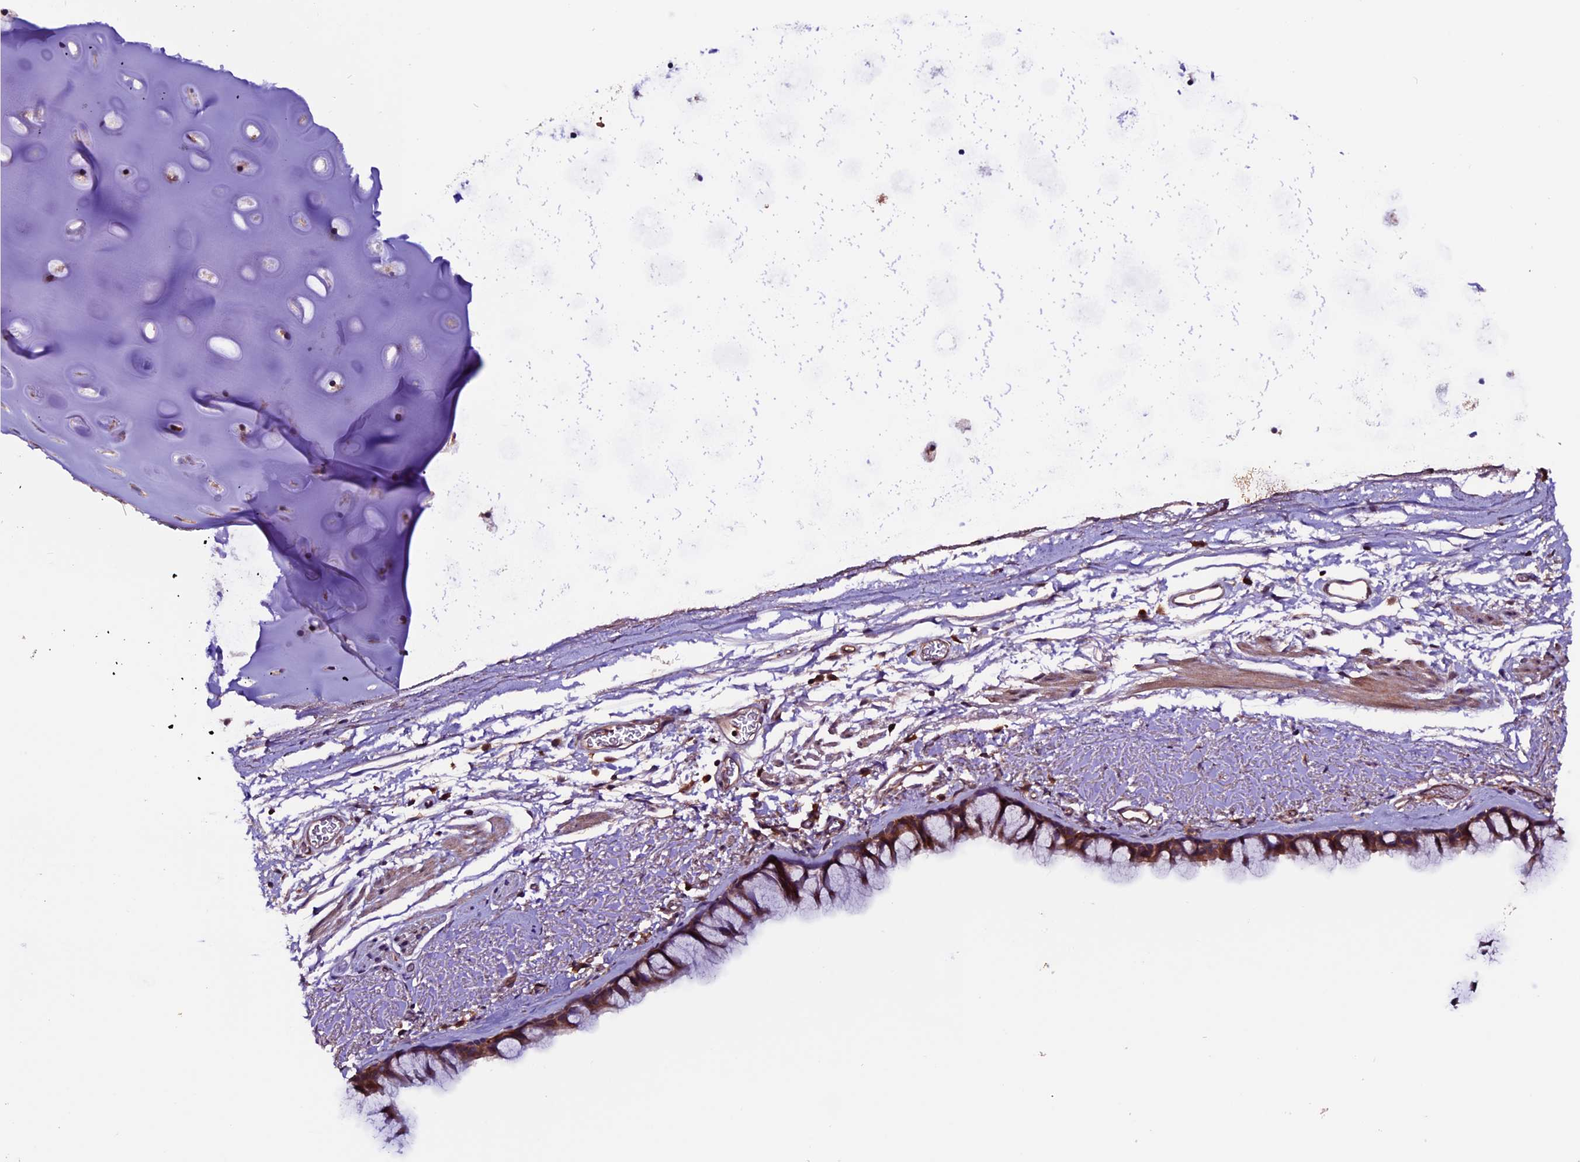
{"staining": {"intensity": "moderate", "quantity": ">75%", "location": "cytoplasmic/membranous"}, "tissue": "bronchus", "cell_type": "Respiratory epithelial cells", "image_type": "normal", "snomed": [{"axis": "morphology", "description": "Normal tissue, NOS"}, {"axis": "topography", "description": "Bronchus"}], "caption": "Immunohistochemical staining of normal bronchus demonstrates >75% levels of moderate cytoplasmic/membranous protein positivity in approximately >75% of respiratory epithelial cells.", "gene": "ZNF598", "patient": {"sex": "male", "age": 65}}